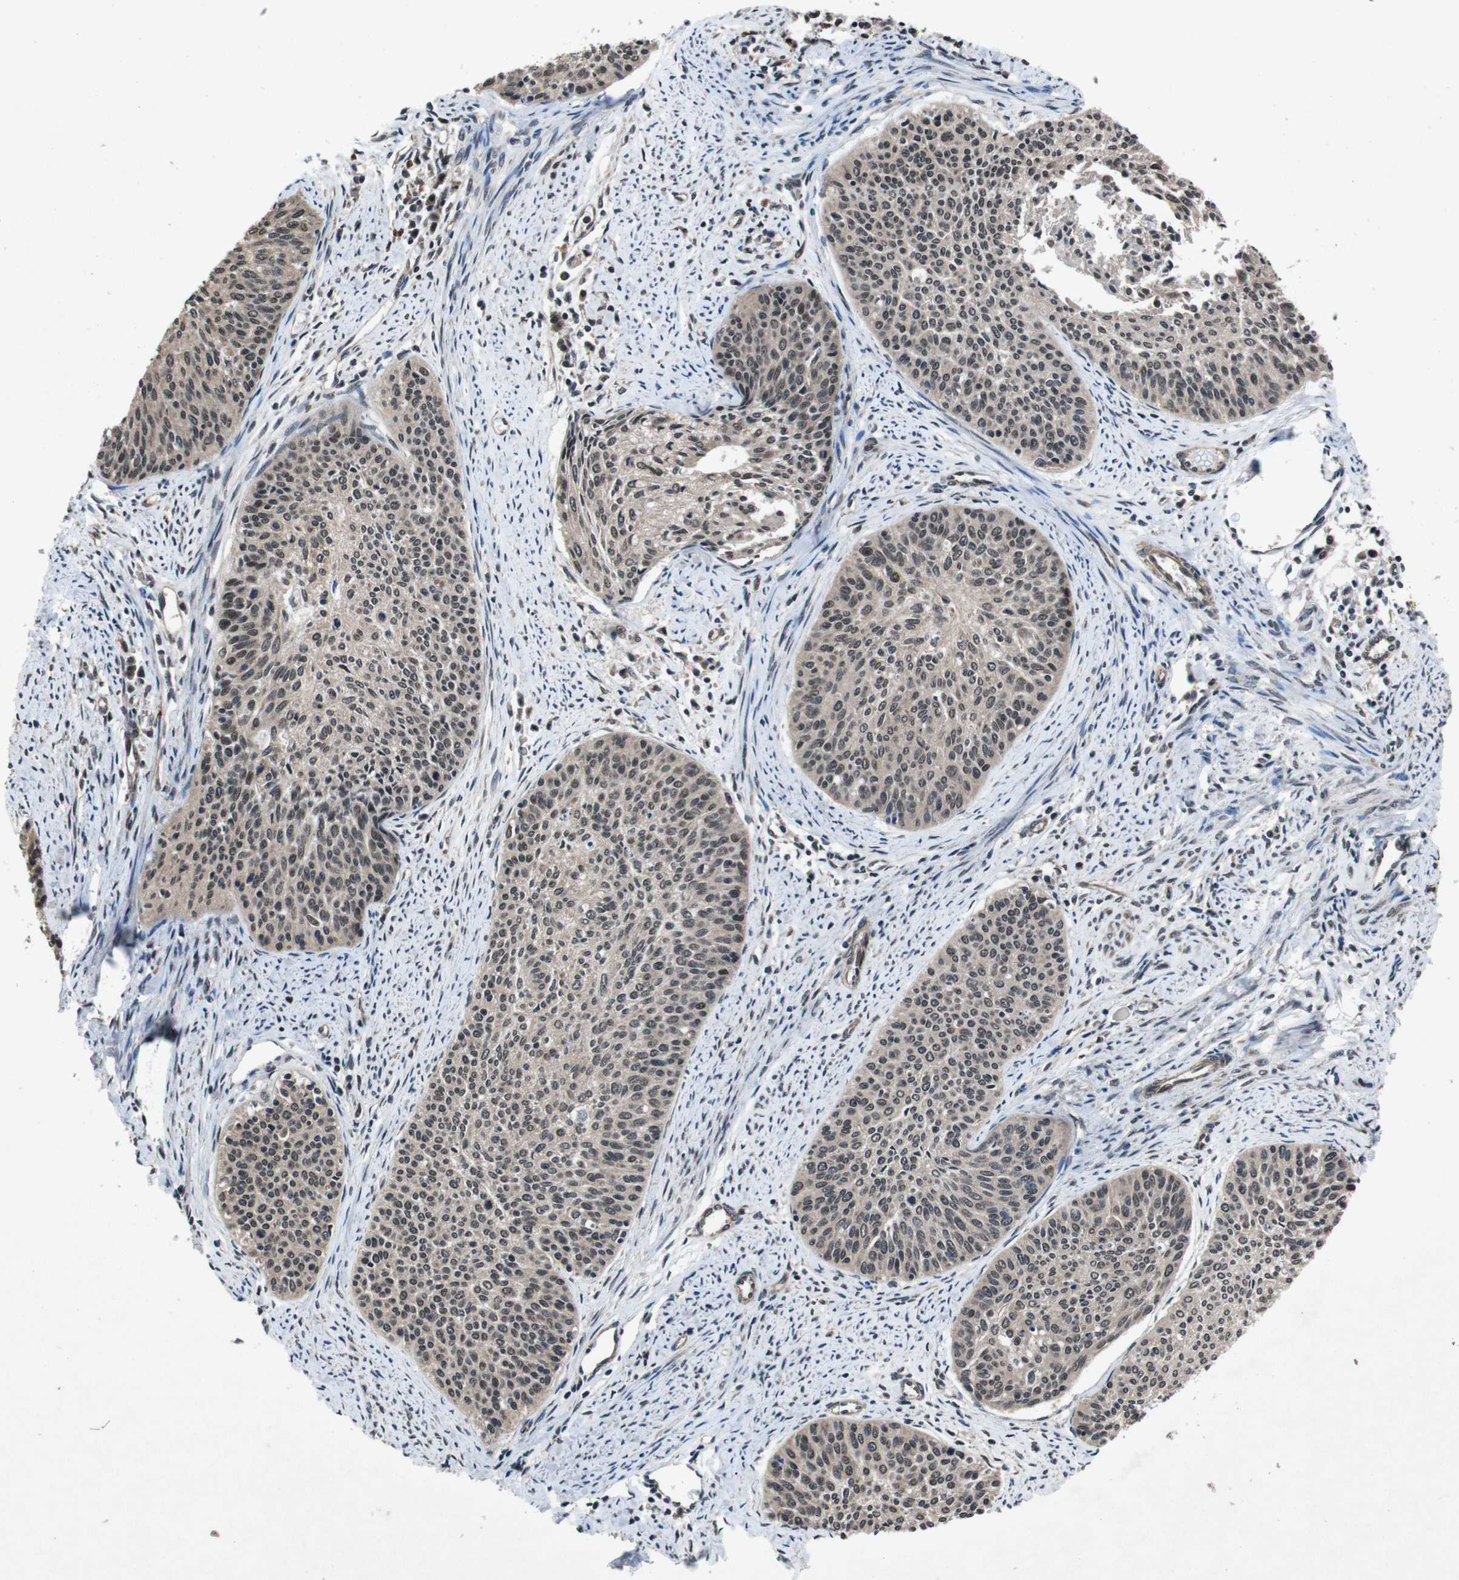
{"staining": {"intensity": "weak", "quantity": ">75%", "location": "cytoplasmic/membranous,nuclear"}, "tissue": "cervical cancer", "cell_type": "Tumor cells", "image_type": "cancer", "snomed": [{"axis": "morphology", "description": "Squamous cell carcinoma, NOS"}, {"axis": "topography", "description": "Cervix"}], "caption": "Cervical cancer (squamous cell carcinoma) stained for a protein (brown) displays weak cytoplasmic/membranous and nuclear positive staining in approximately >75% of tumor cells.", "gene": "SOCS1", "patient": {"sex": "female", "age": 55}}